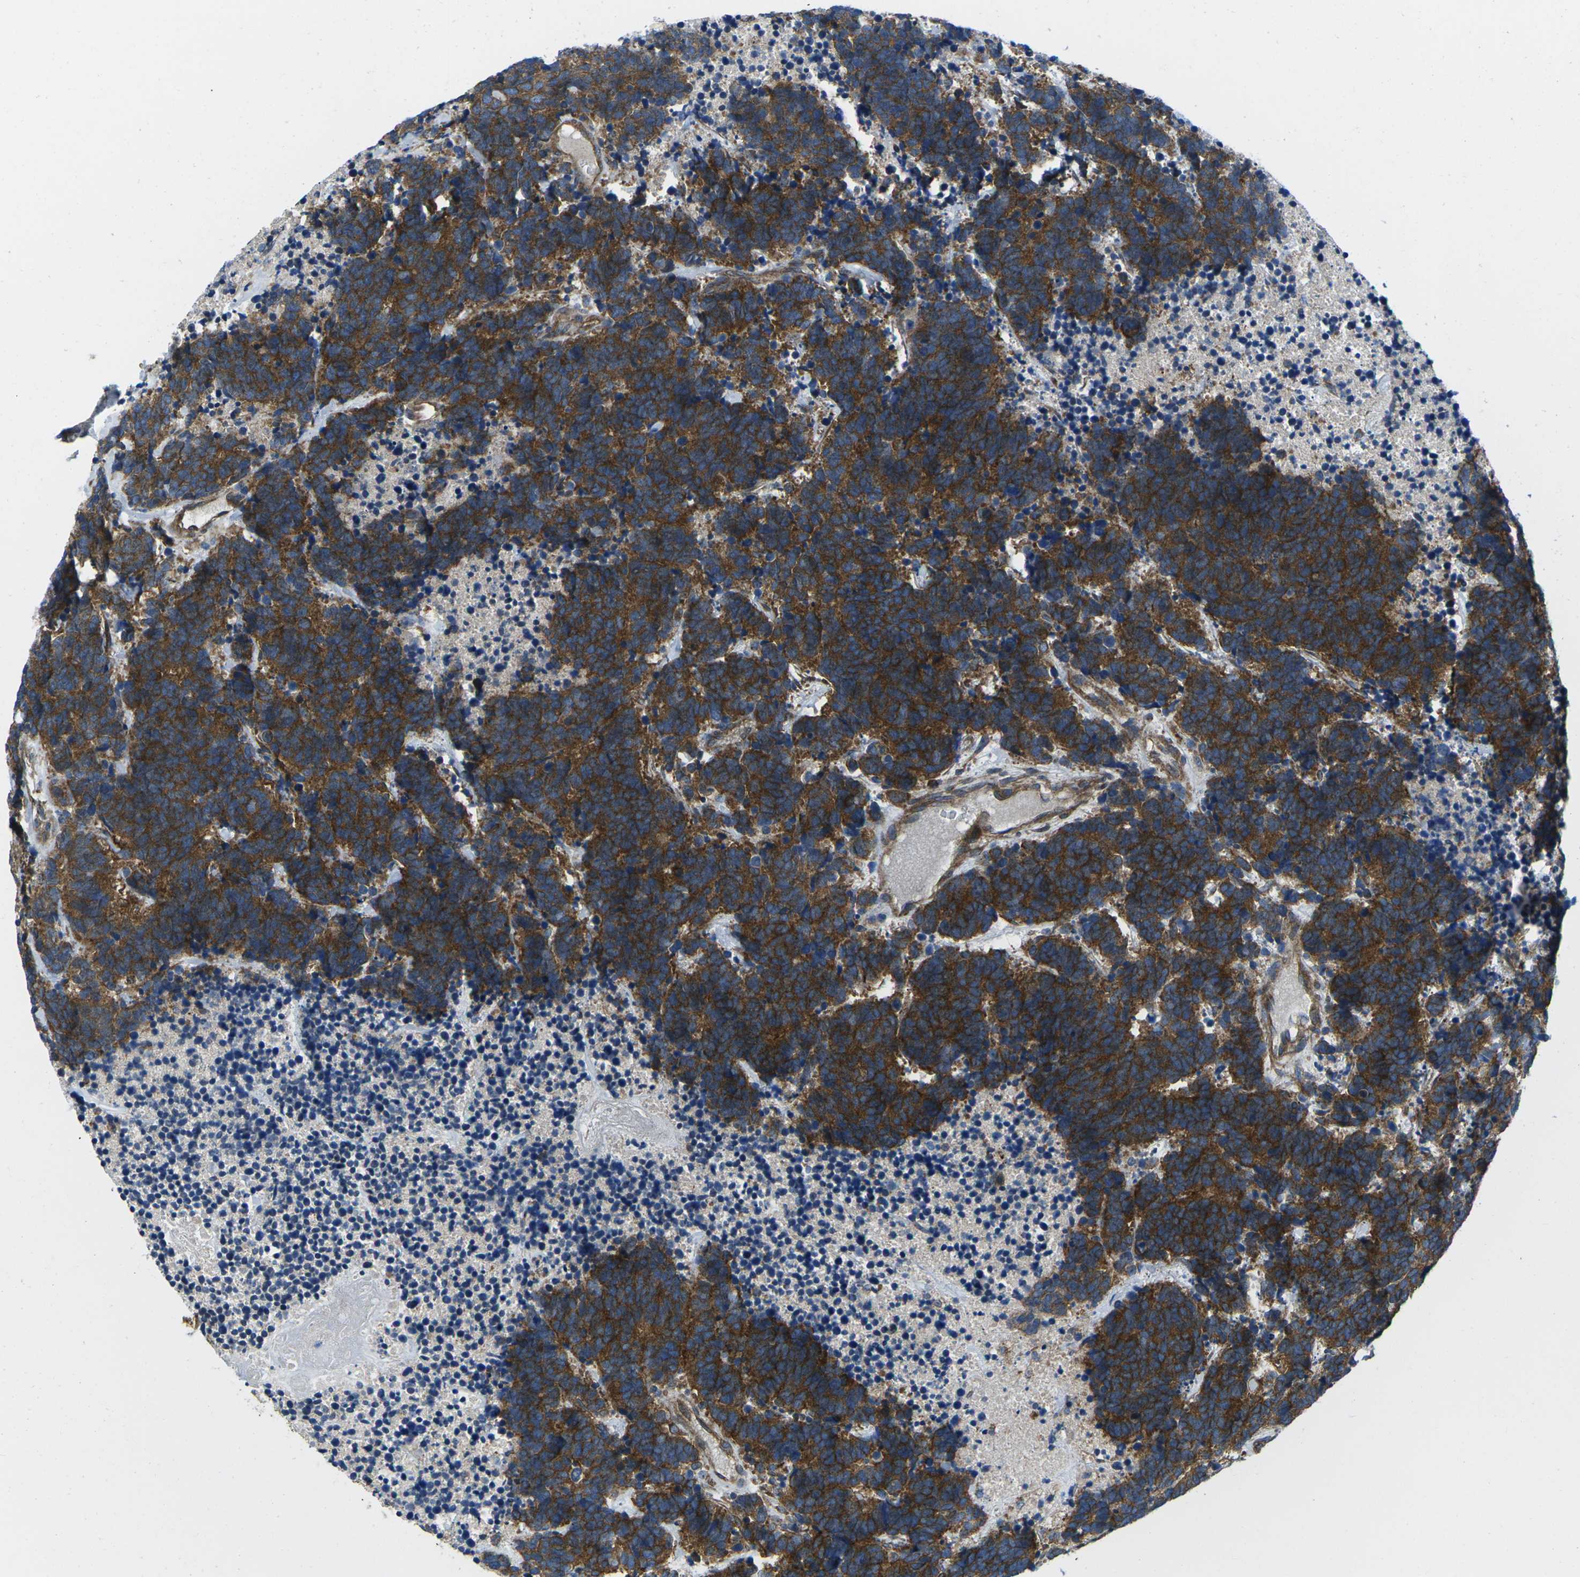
{"staining": {"intensity": "strong", "quantity": ">75%", "location": "cytoplasmic/membranous"}, "tissue": "carcinoid", "cell_type": "Tumor cells", "image_type": "cancer", "snomed": [{"axis": "morphology", "description": "Carcinoma, NOS"}, {"axis": "morphology", "description": "Carcinoid, malignant, NOS"}, {"axis": "topography", "description": "Urinary bladder"}], "caption": "A high-resolution micrograph shows IHC staining of carcinoma, which exhibits strong cytoplasmic/membranous expression in about >75% of tumor cells.", "gene": "DLG1", "patient": {"sex": "male", "age": 57}}